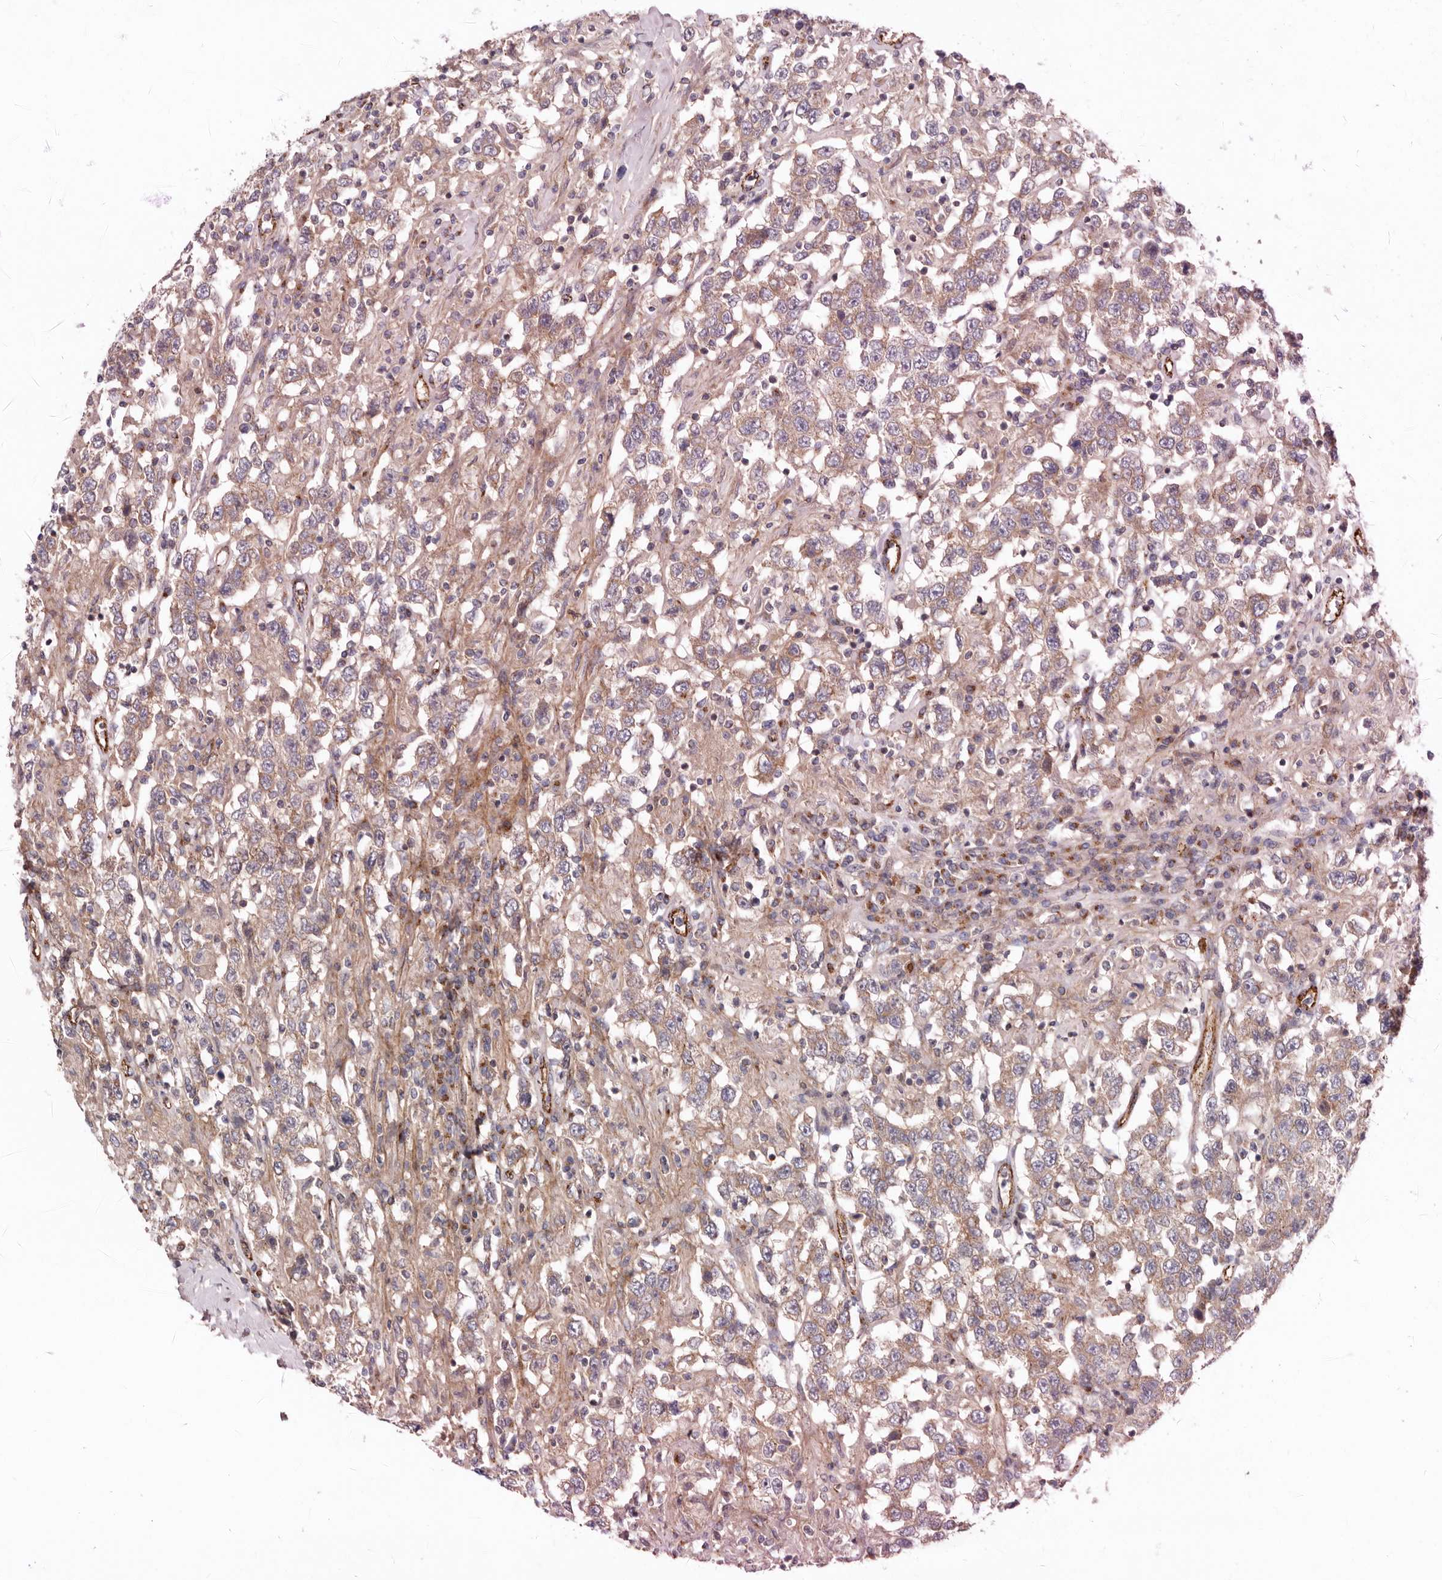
{"staining": {"intensity": "weak", "quantity": ">75%", "location": "cytoplasmic/membranous"}, "tissue": "testis cancer", "cell_type": "Tumor cells", "image_type": "cancer", "snomed": [{"axis": "morphology", "description": "Seminoma, NOS"}, {"axis": "topography", "description": "Testis"}], "caption": "Testis cancer was stained to show a protein in brown. There is low levels of weak cytoplasmic/membranous staining in approximately >75% of tumor cells.", "gene": "LUZP1", "patient": {"sex": "male", "age": 41}}